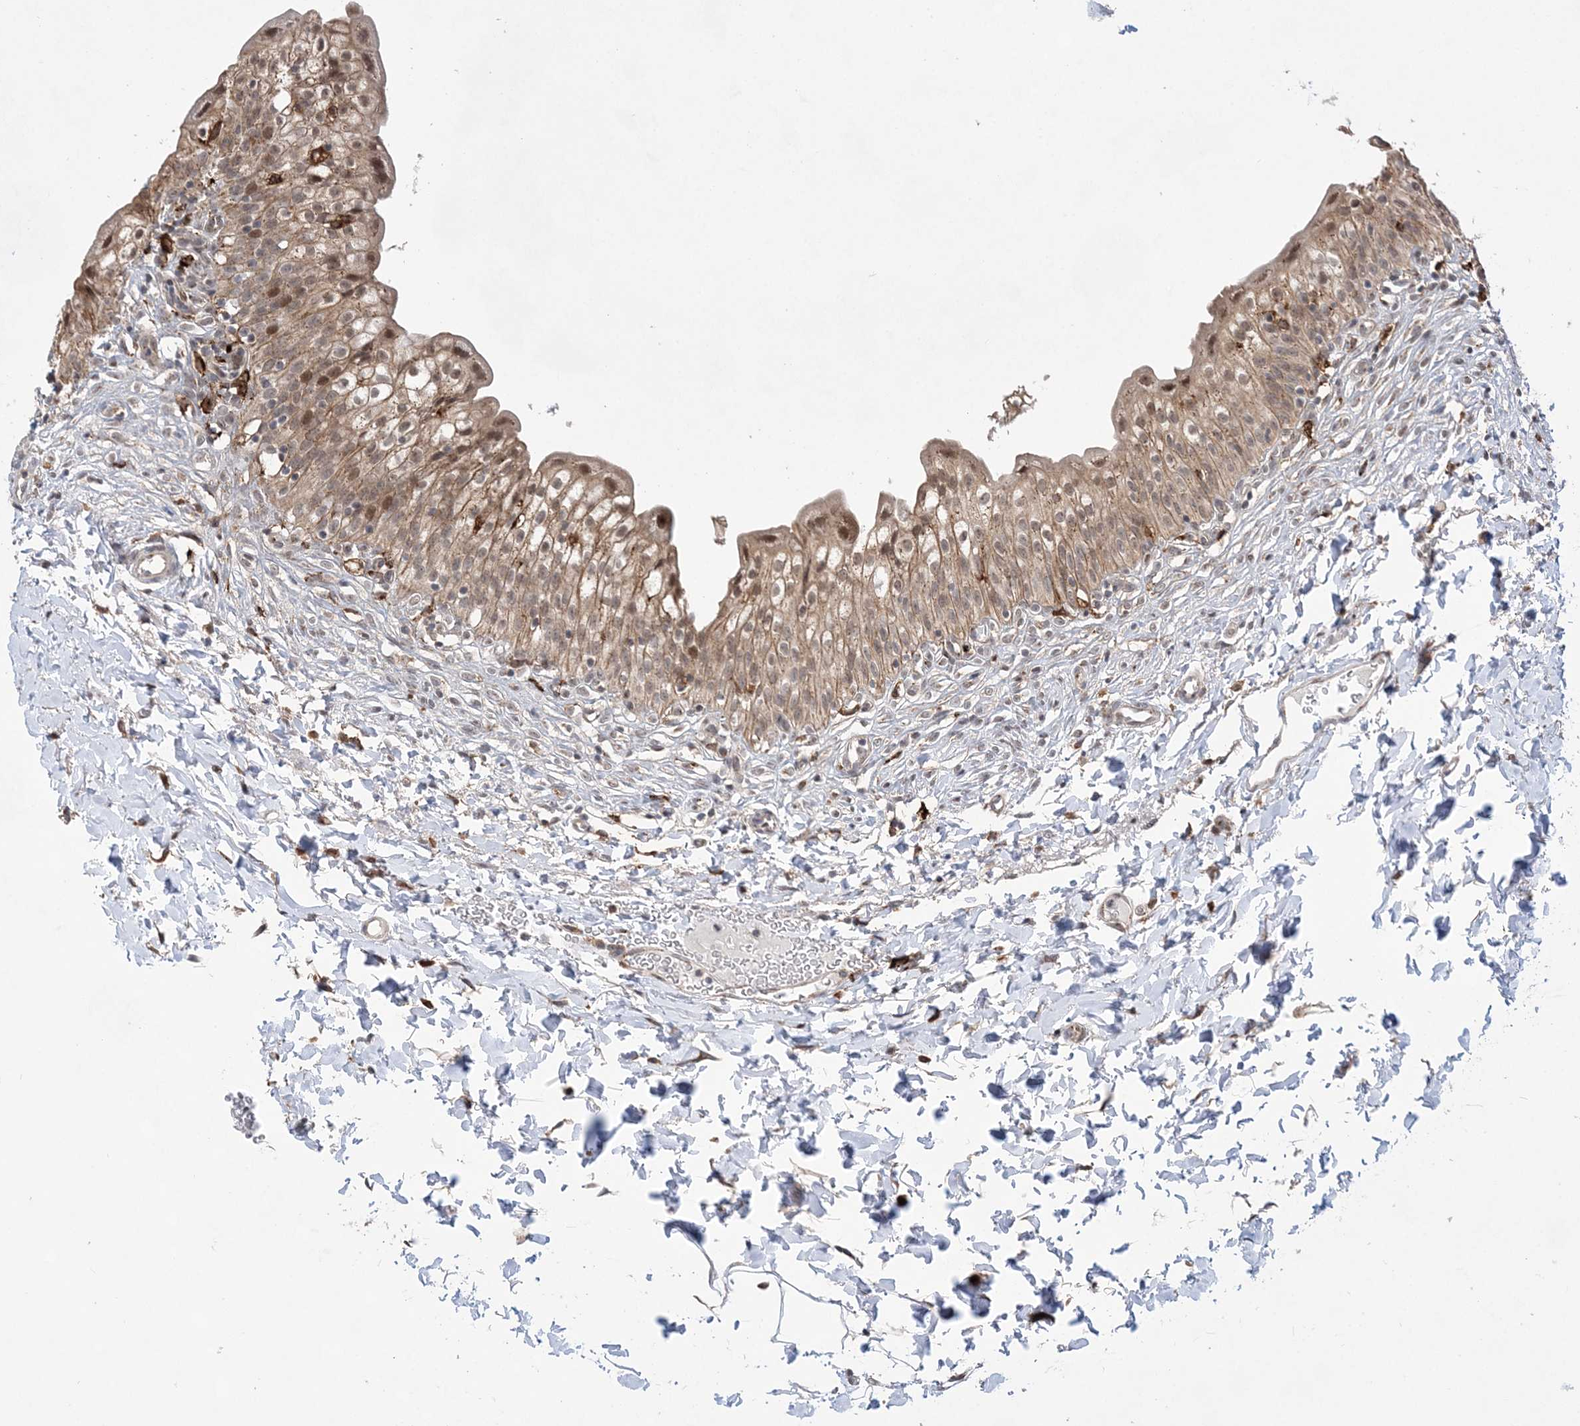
{"staining": {"intensity": "moderate", "quantity": ">75%", "location": "cytoplasmic/membranous,nuclear"}, "tissue": "urinary bladder", "cell_type": "Urothelial cells", "image_type": "normal", "snomed": [{"axis": "morphology", "description": "Normal tissue, NOS"}, {"axis": "topography", "description": "Urinary bladder"}], "caption": "Immunohistochemical staining of unremarkable human urinary bladder reveals moderate cytoplasmic/membranous,nuclear protein staining in about >75% of urothelial cells. (DAB IHC, brown staining for protein, blue staining for nuclei).", "gene": "ANAPC15", "patient": {"sex": "male", "age": 55}}